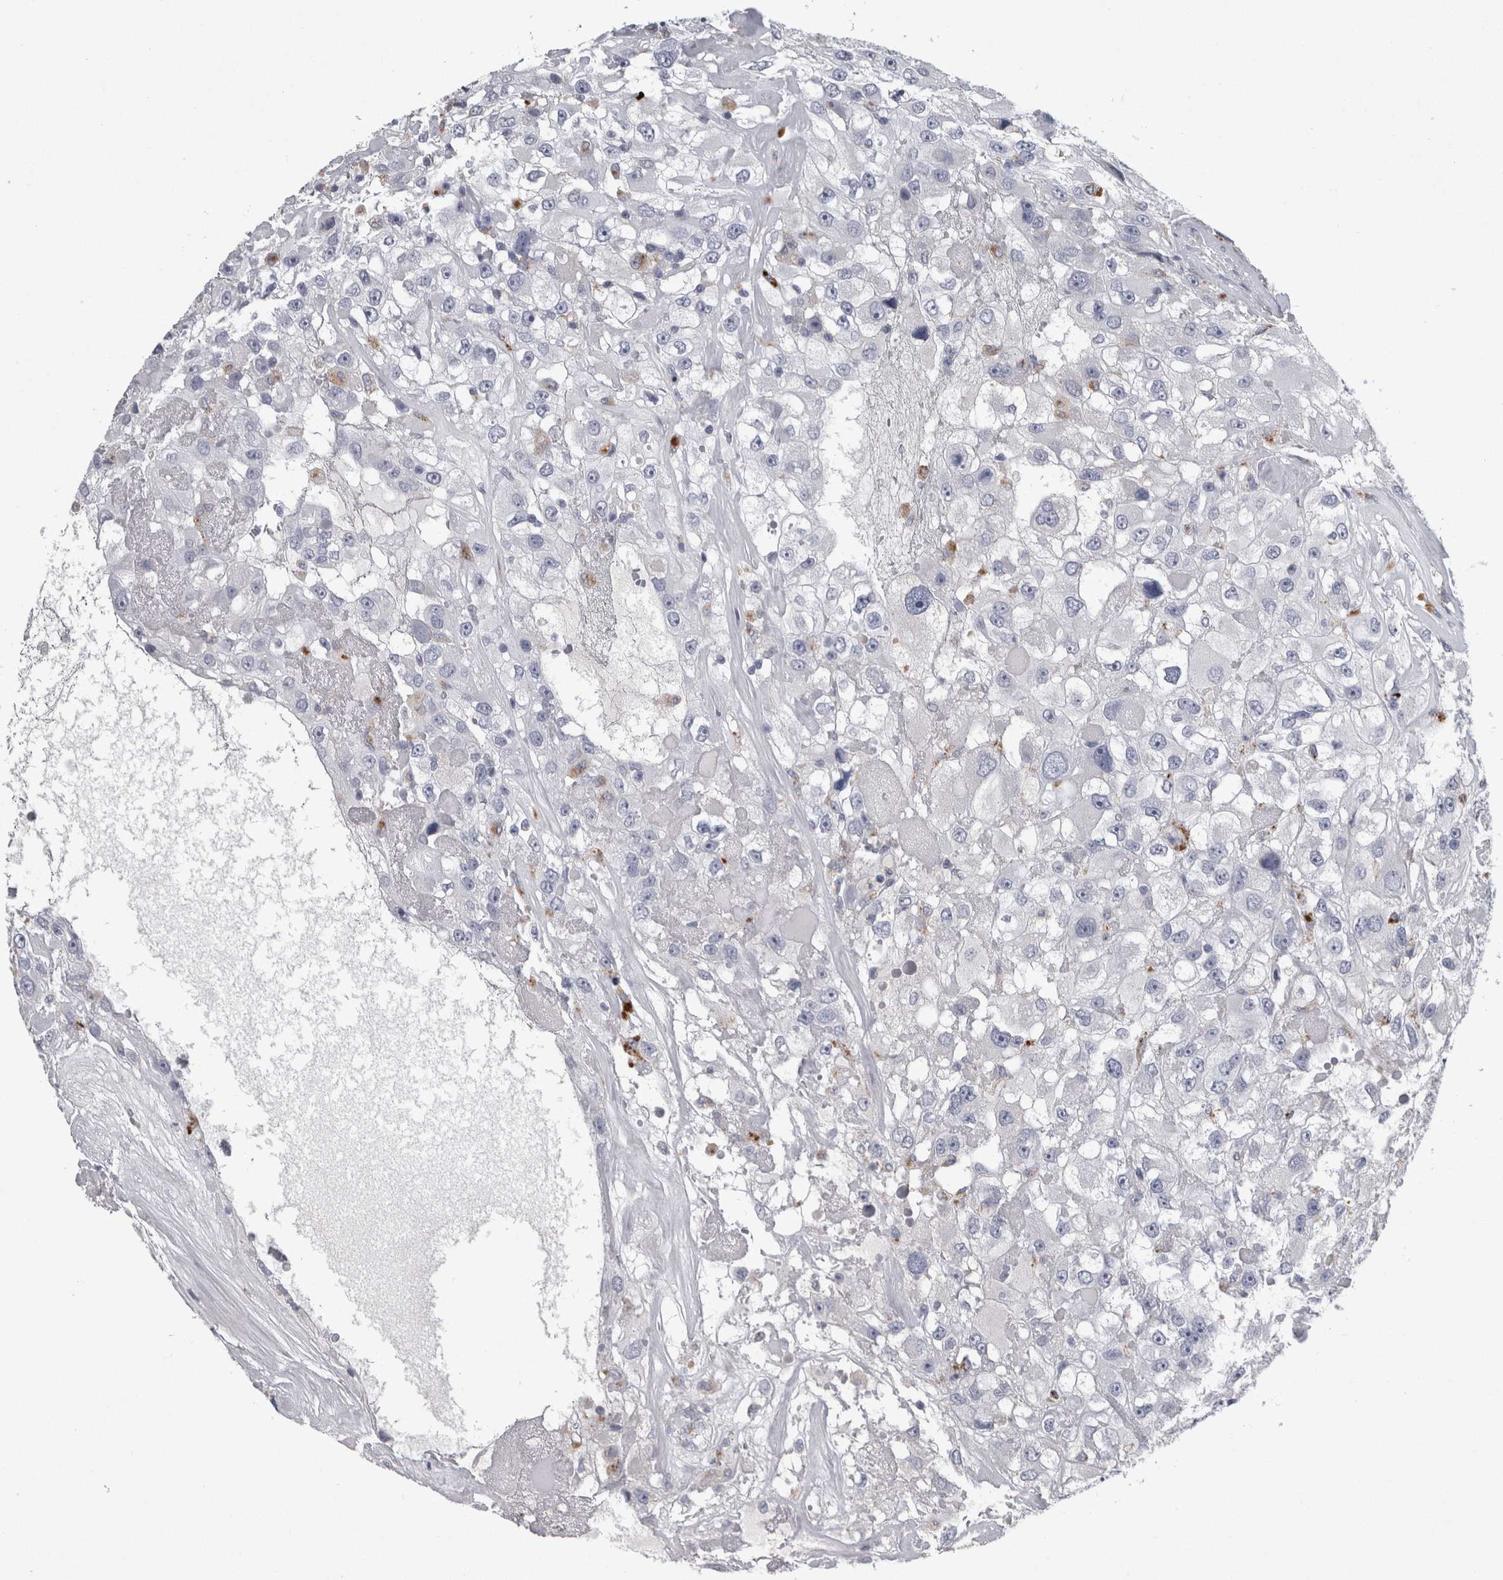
{"staining": {"intensity": "negative", "quantity": "none", "location": "none"}, "tissue": "renal cancer", "cell_type": "Tumor cells", "image_type": "cancer", "snomed": [{"axis": "morphology", "description": "Adenocarcinoma, NOS"}, {"axis": "topography", "description": "Kidney"}], "caption": "Micrograph shows no significant protein staining in tumor cells of adenocarcinoma (renal).", "gene": "DPP7", "patient": {"sex": "female", "age": 52}}